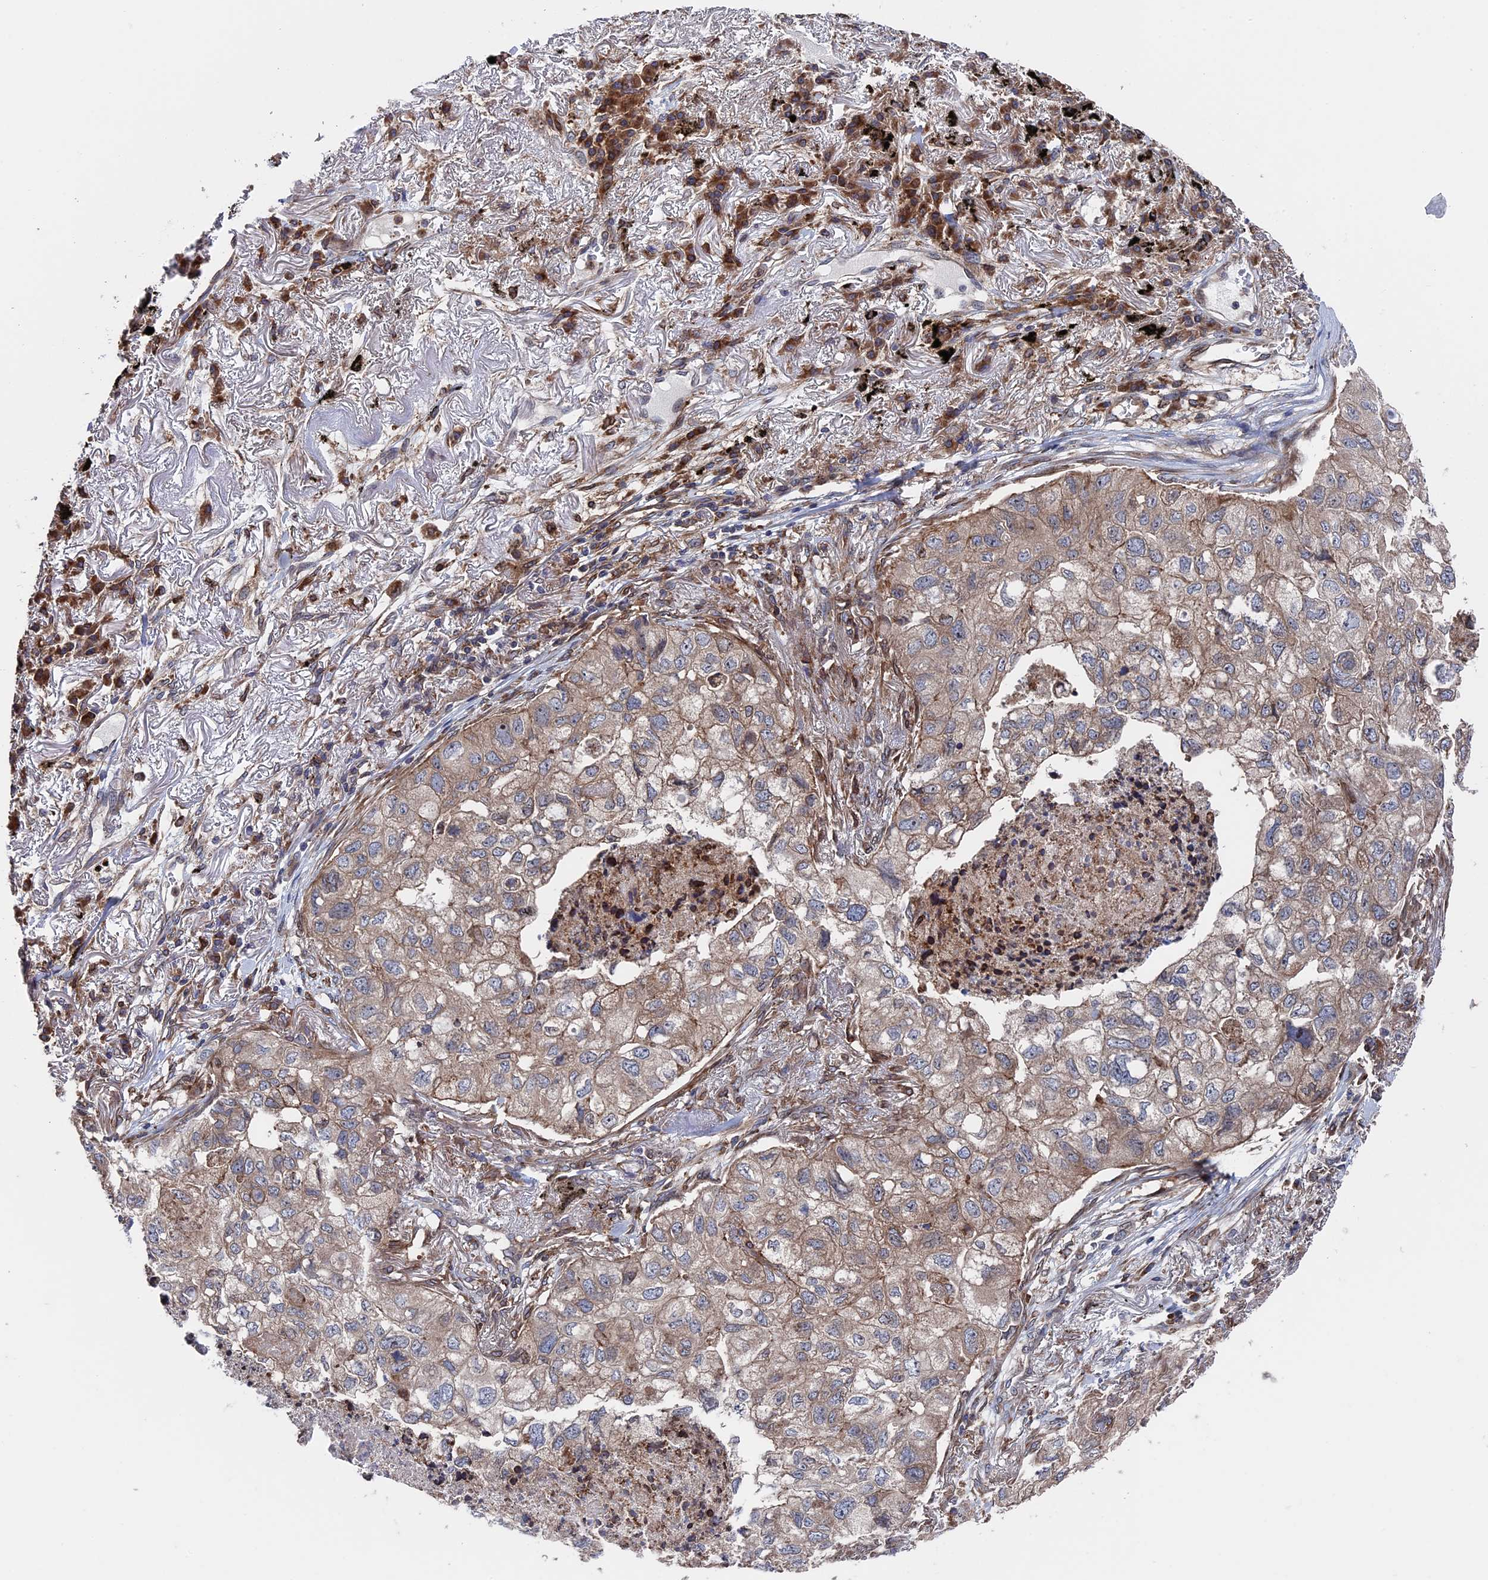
{"staining": {"intensity": "weak", "quantity": "25%-75%", "location": "cytoplasmic/membranous"}, "tissue": "lung cancer", "cell_type": "Tumor cells", "image_type": "cancer", "snomed": [{"axis": "morphology", "description": "Adenocarcinoma, NOS"}, {"axis": "topography", "description": "Lung"}], "caption": "Immunohistochemical staining of human lung cancer (adenocarcinoma) exhibits low levels of weak cytoplasmic/membranous protein staining in about 25%-75% of tumor cells.", "gene": "RPUSD1", "patient": {"sex": "male", "age": 65}}